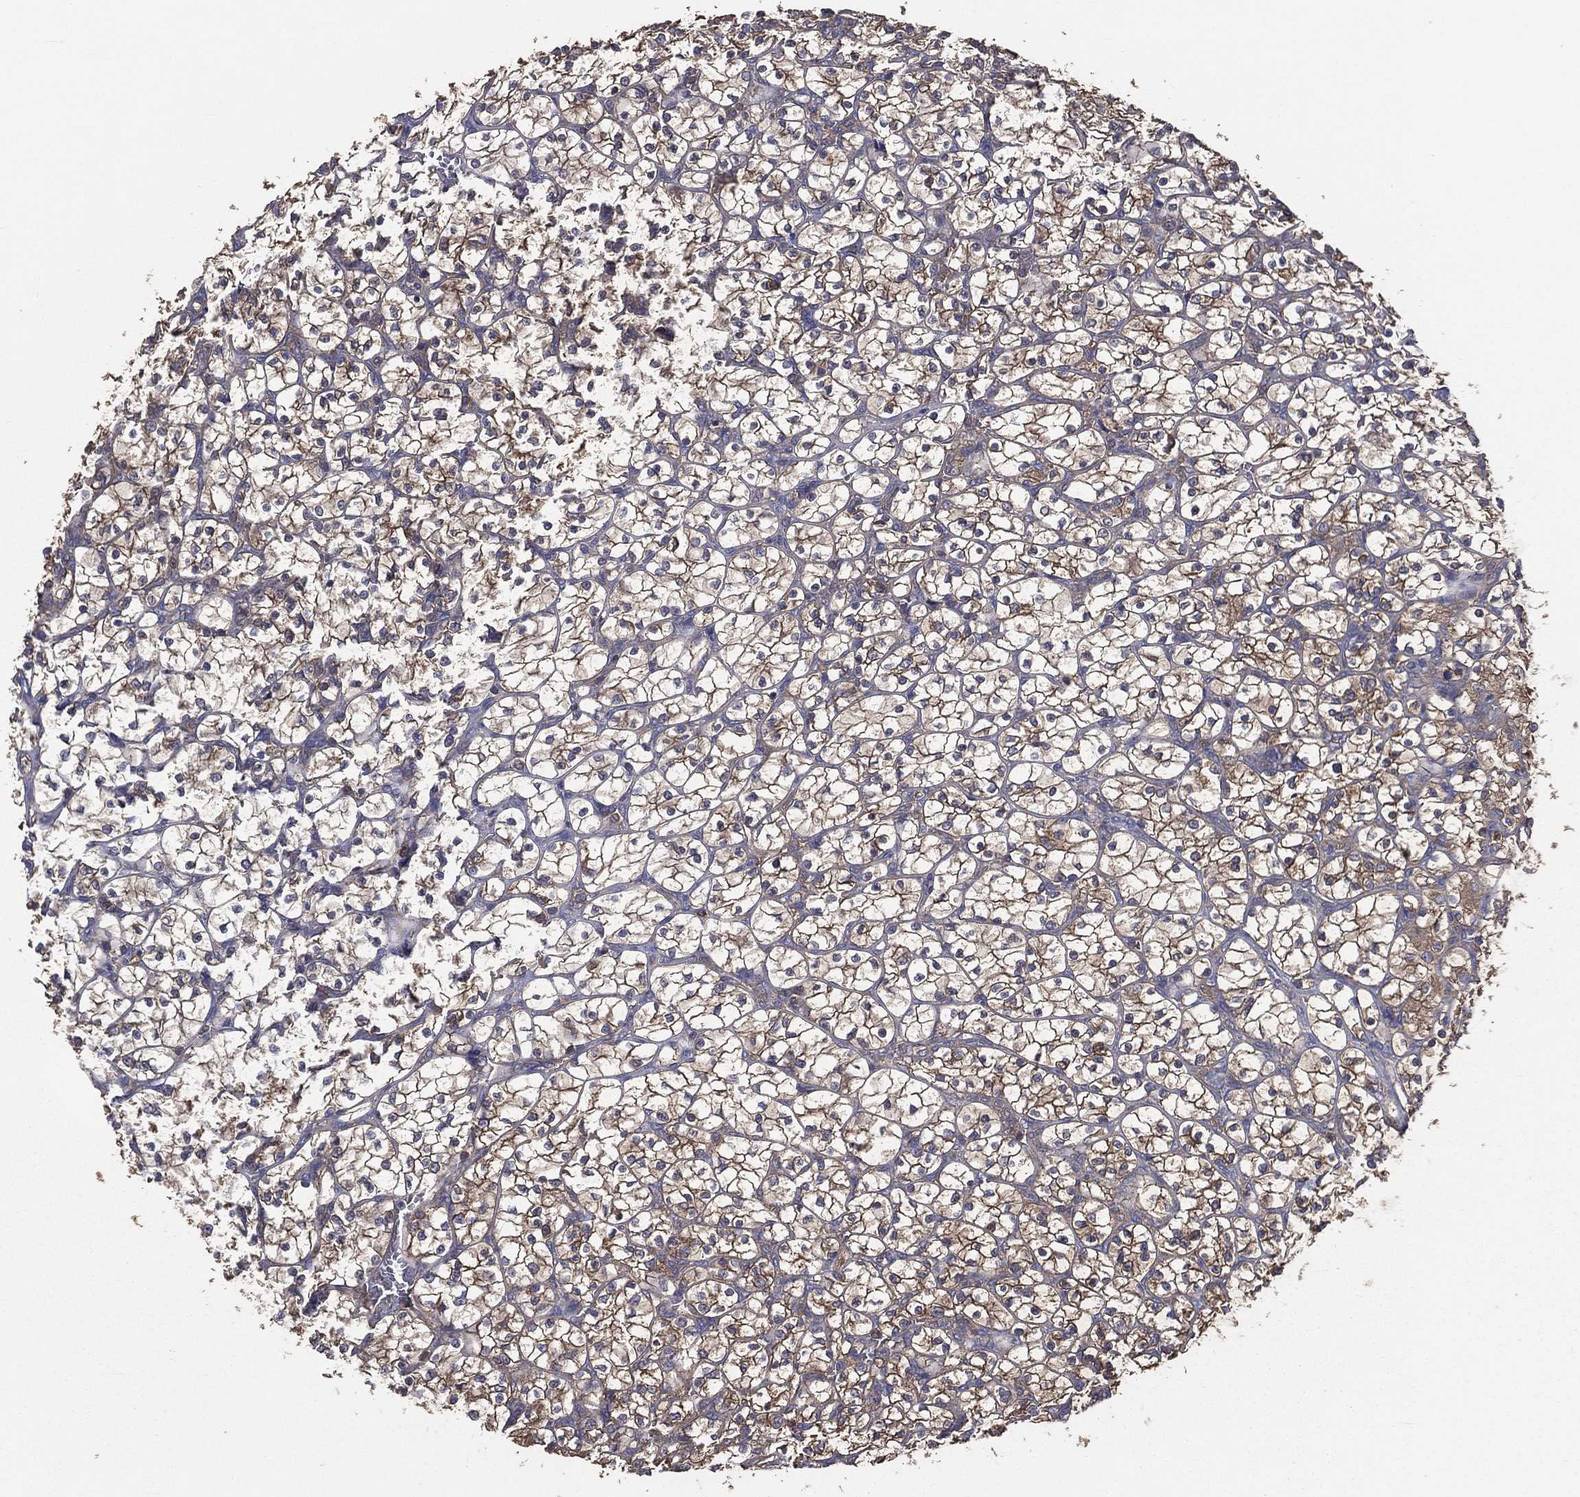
{"staining": {"intensity": "moderate", "quantity": ">75%", "location": "cytoplasmic/membranous"}, "tissue": "renal cancer", "cell_type": "Tumor cells", "image_type": "cancer", "snomed": [{"axis": "morphology", "description": "Adenocarcinoma, NOS"}, {"axis": "topography", "description": "Kidney"}], "caption": "Immunohistochemical staining of renal cancer demonstrates medium levels of moderate cytoplasmic/membranous positivity in approximately >75% of tumor cells.", "gene": "SARS1", "patient": {"sex": "female", "age": 89}}